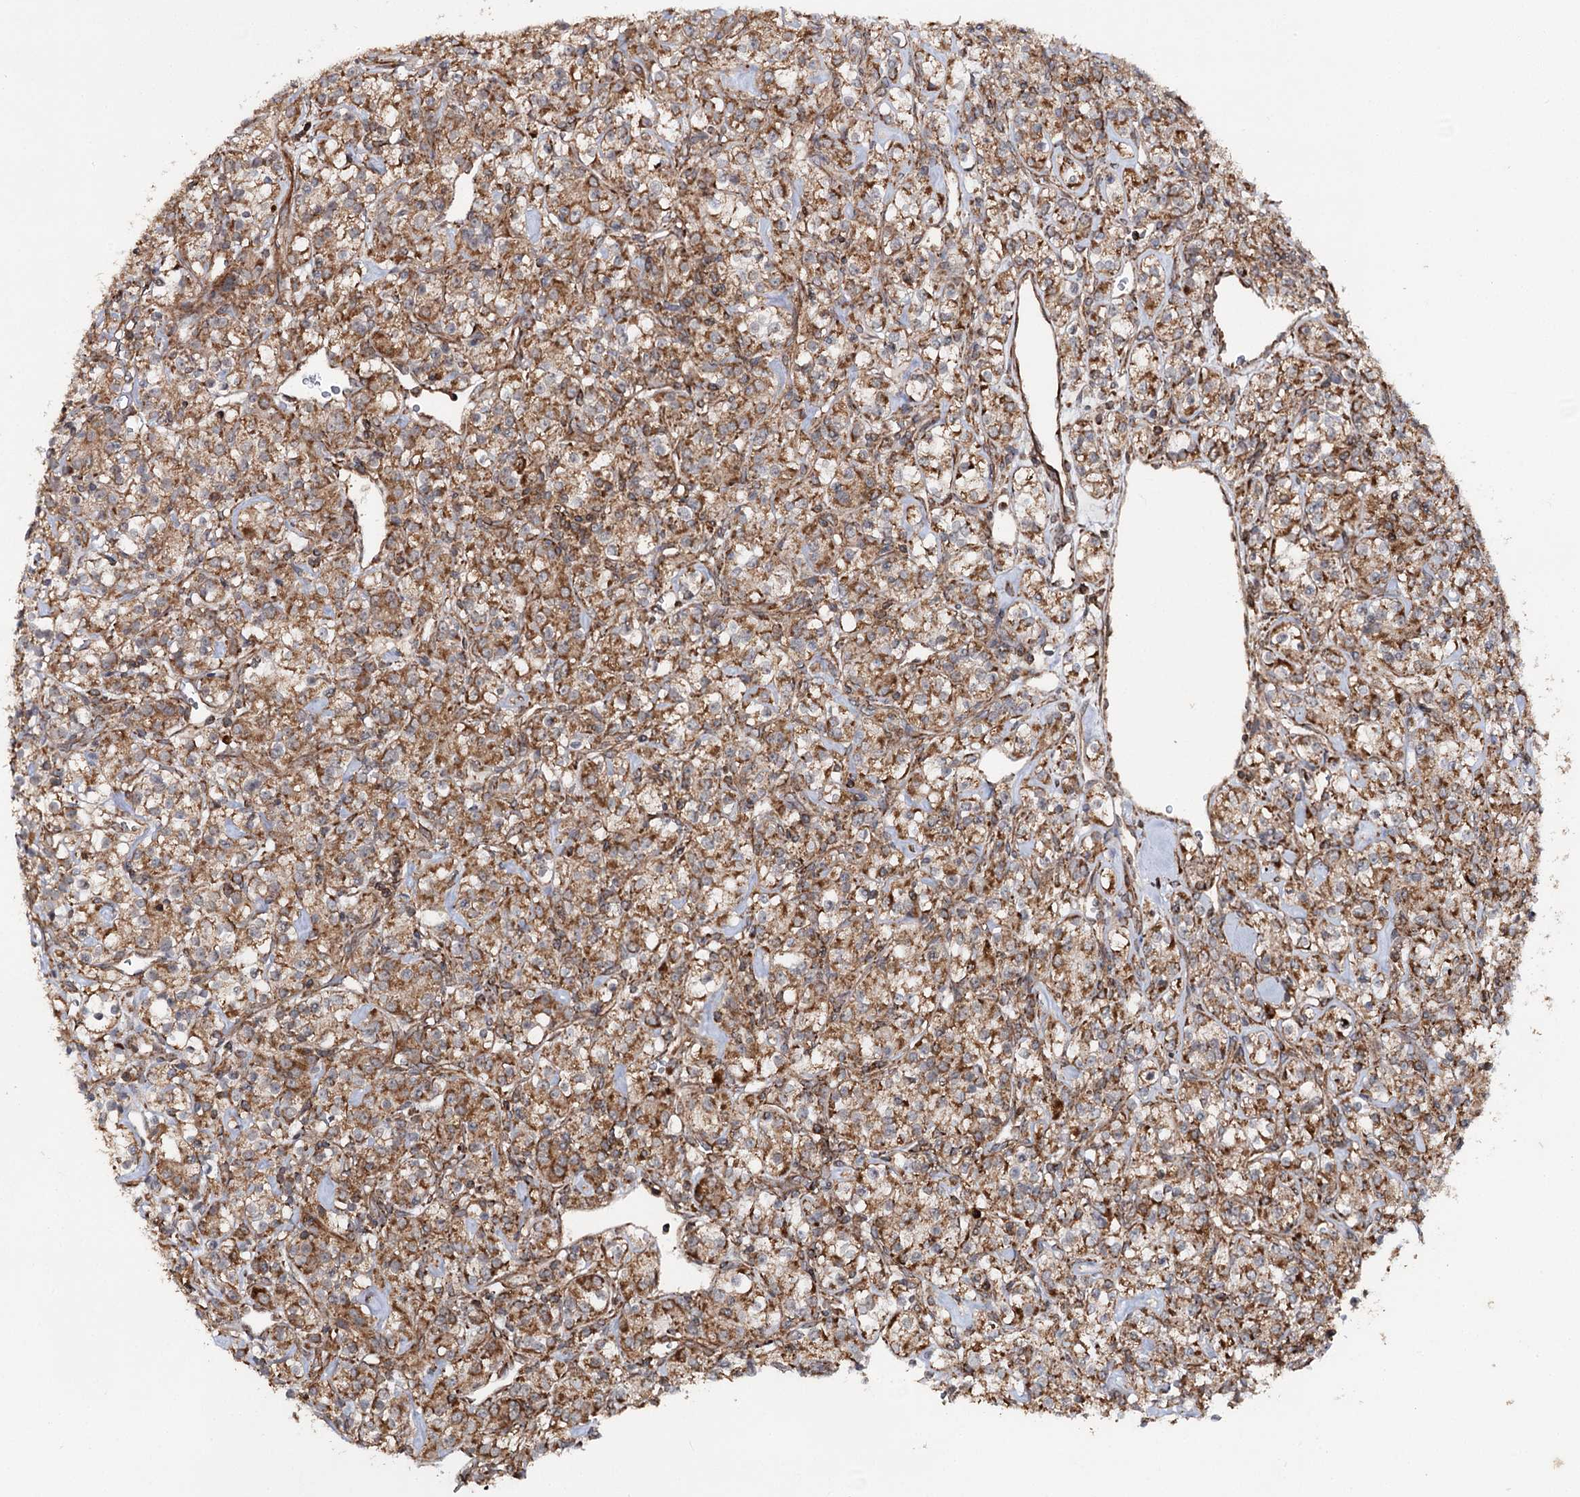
{"staining": {"intensity": "moderate", "quantity": ">75%", "location": "cytoplasmic/membranous"}, "tissue": "renal cancer", "cell_type": "Tumor cells", "image_type": "cancer", "snomed": [{"axis": "morphology", "description": "Adenocarcinoma, NOS"}, {"axis": "topography", "description": "Kidney"}], "caption": "Immunohistochemical staining of human renal cancer shows moderate cytoplasmic/membranous protein expression in approximately >75% of tumor cells.", "gene": "FGFR1OP2", "patient": {"sex": "male", "age": 77}}